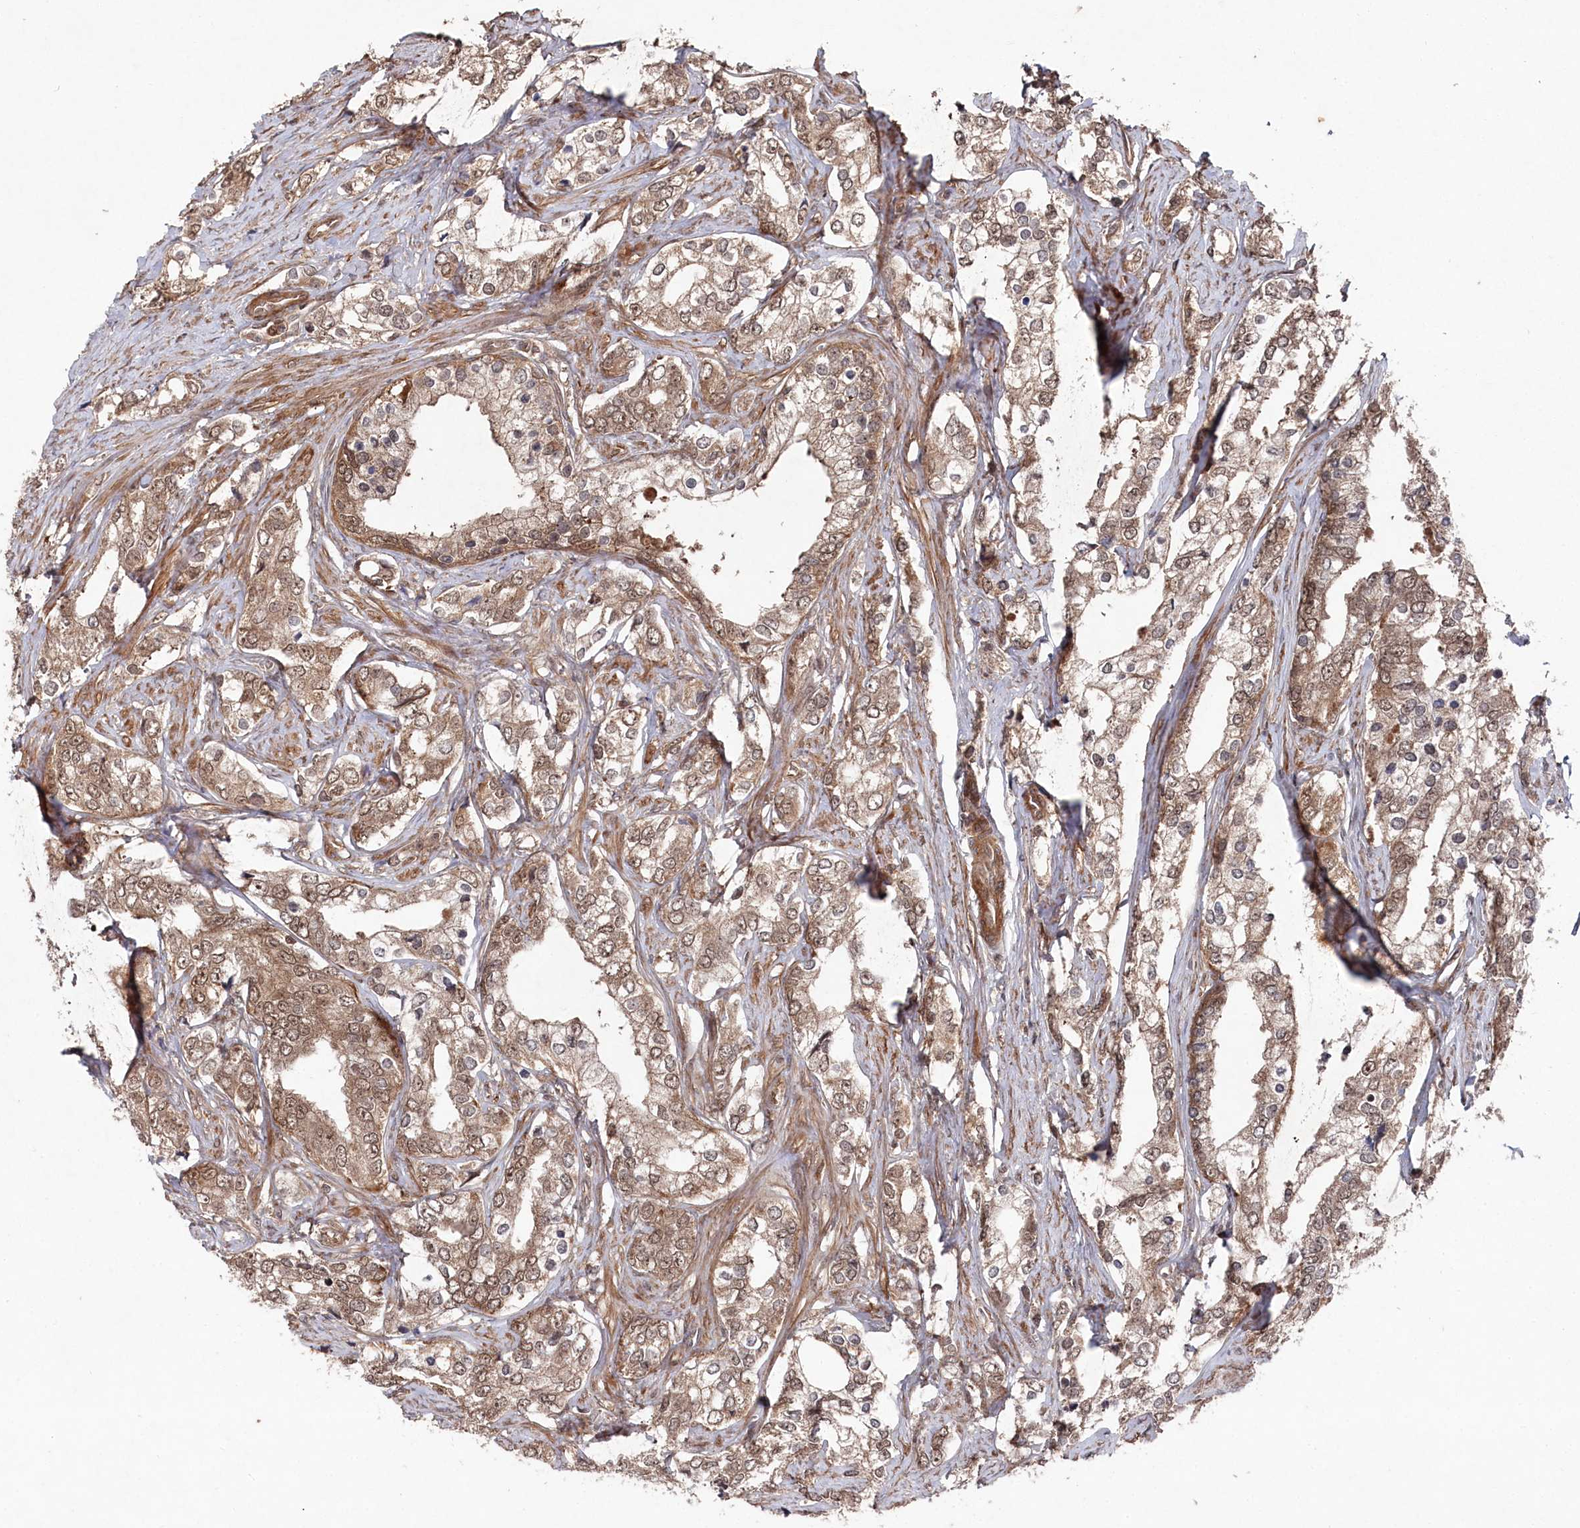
{"staining": {"intensity": "moderate", "quantity": ">75%", "location": "cytoplasmic/membranous,nuclear"}, "tissue": "prostate cancer", "cell_type": "Tumor cells", "image_type": "cancer", "snomed": [{"axis": "morphology", "description": "Adenocarcinoma, High grade"}, {"axis": "topography", "description": "Prostate"}], "caption": "Immunohistochemistry micrograph of neoplastic tissue: prostate cancer stained using immunohistochemistry (IHC) displays medium levels of moderate protein expression localized specifically in the cytoplasmic/membranous and nuclear of tumor cells, appearing as a cytoplasmic/membranous and nuclear brown color.", "gene": "BORCS7", "patient": {"sex": "male", "age": 66}}